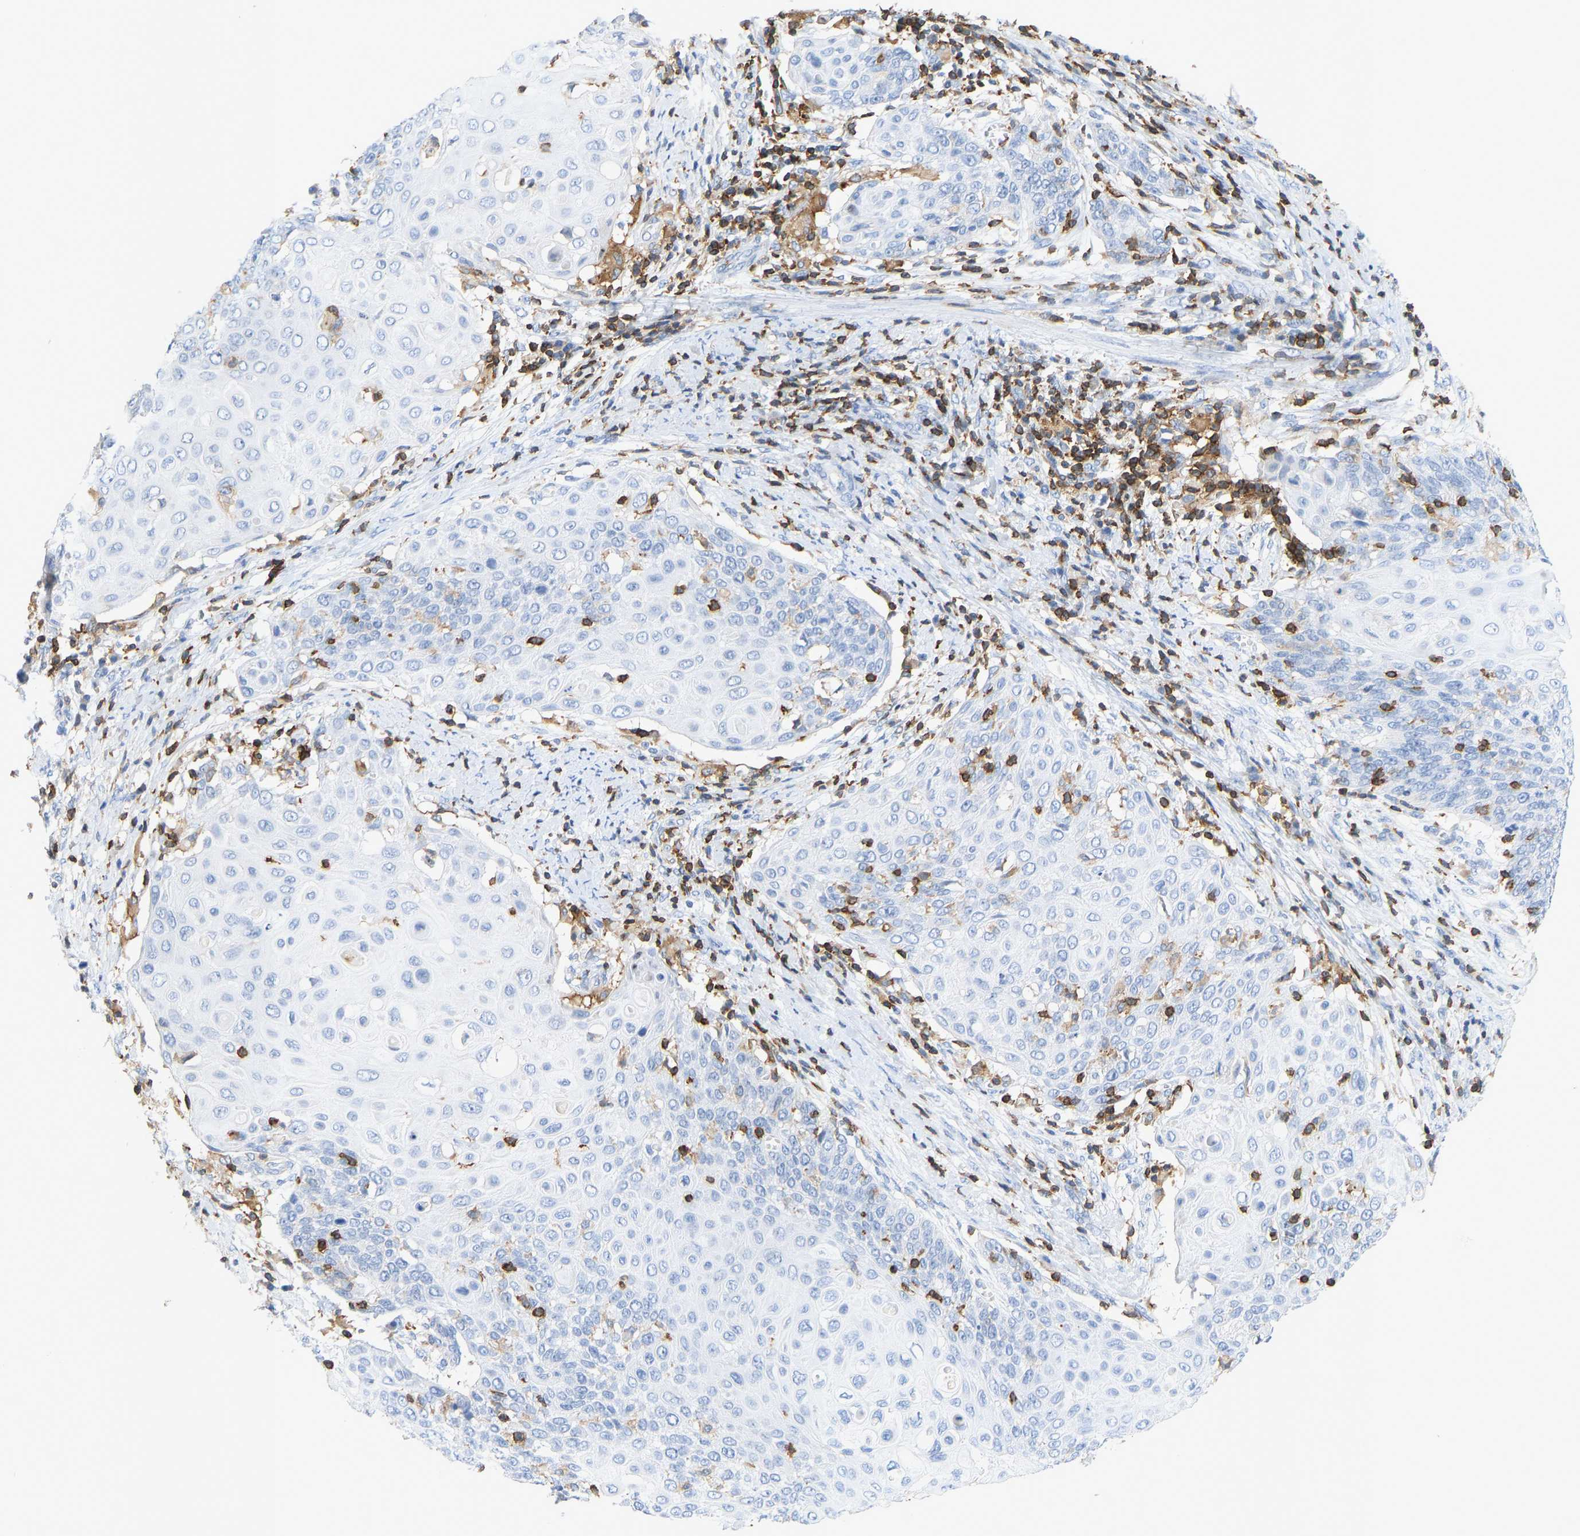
{"staining": {"intensity": "negative", "quantity": "none", "location": "none"}, "tissue": "cervical cancer", "cell_type": "Tumor cells", "image_type": "cancer", "snomed": [{"axis": "morphology", "description": "Squamous cell carcinoma, NOS"}, {"axis": "topography", "description": "Cervix"}], "caption": "IHC photomicrograph of neoplastic tissue: cervical cancer (squamous cell carcinoma) stained with DAB displays no significant protein expression in tumor cells. (Immunohistochemistry (ihc), brightfield microscopy, high magnification).", "gene": "EVL", "patient": {"sex": "female", "age": 39}}